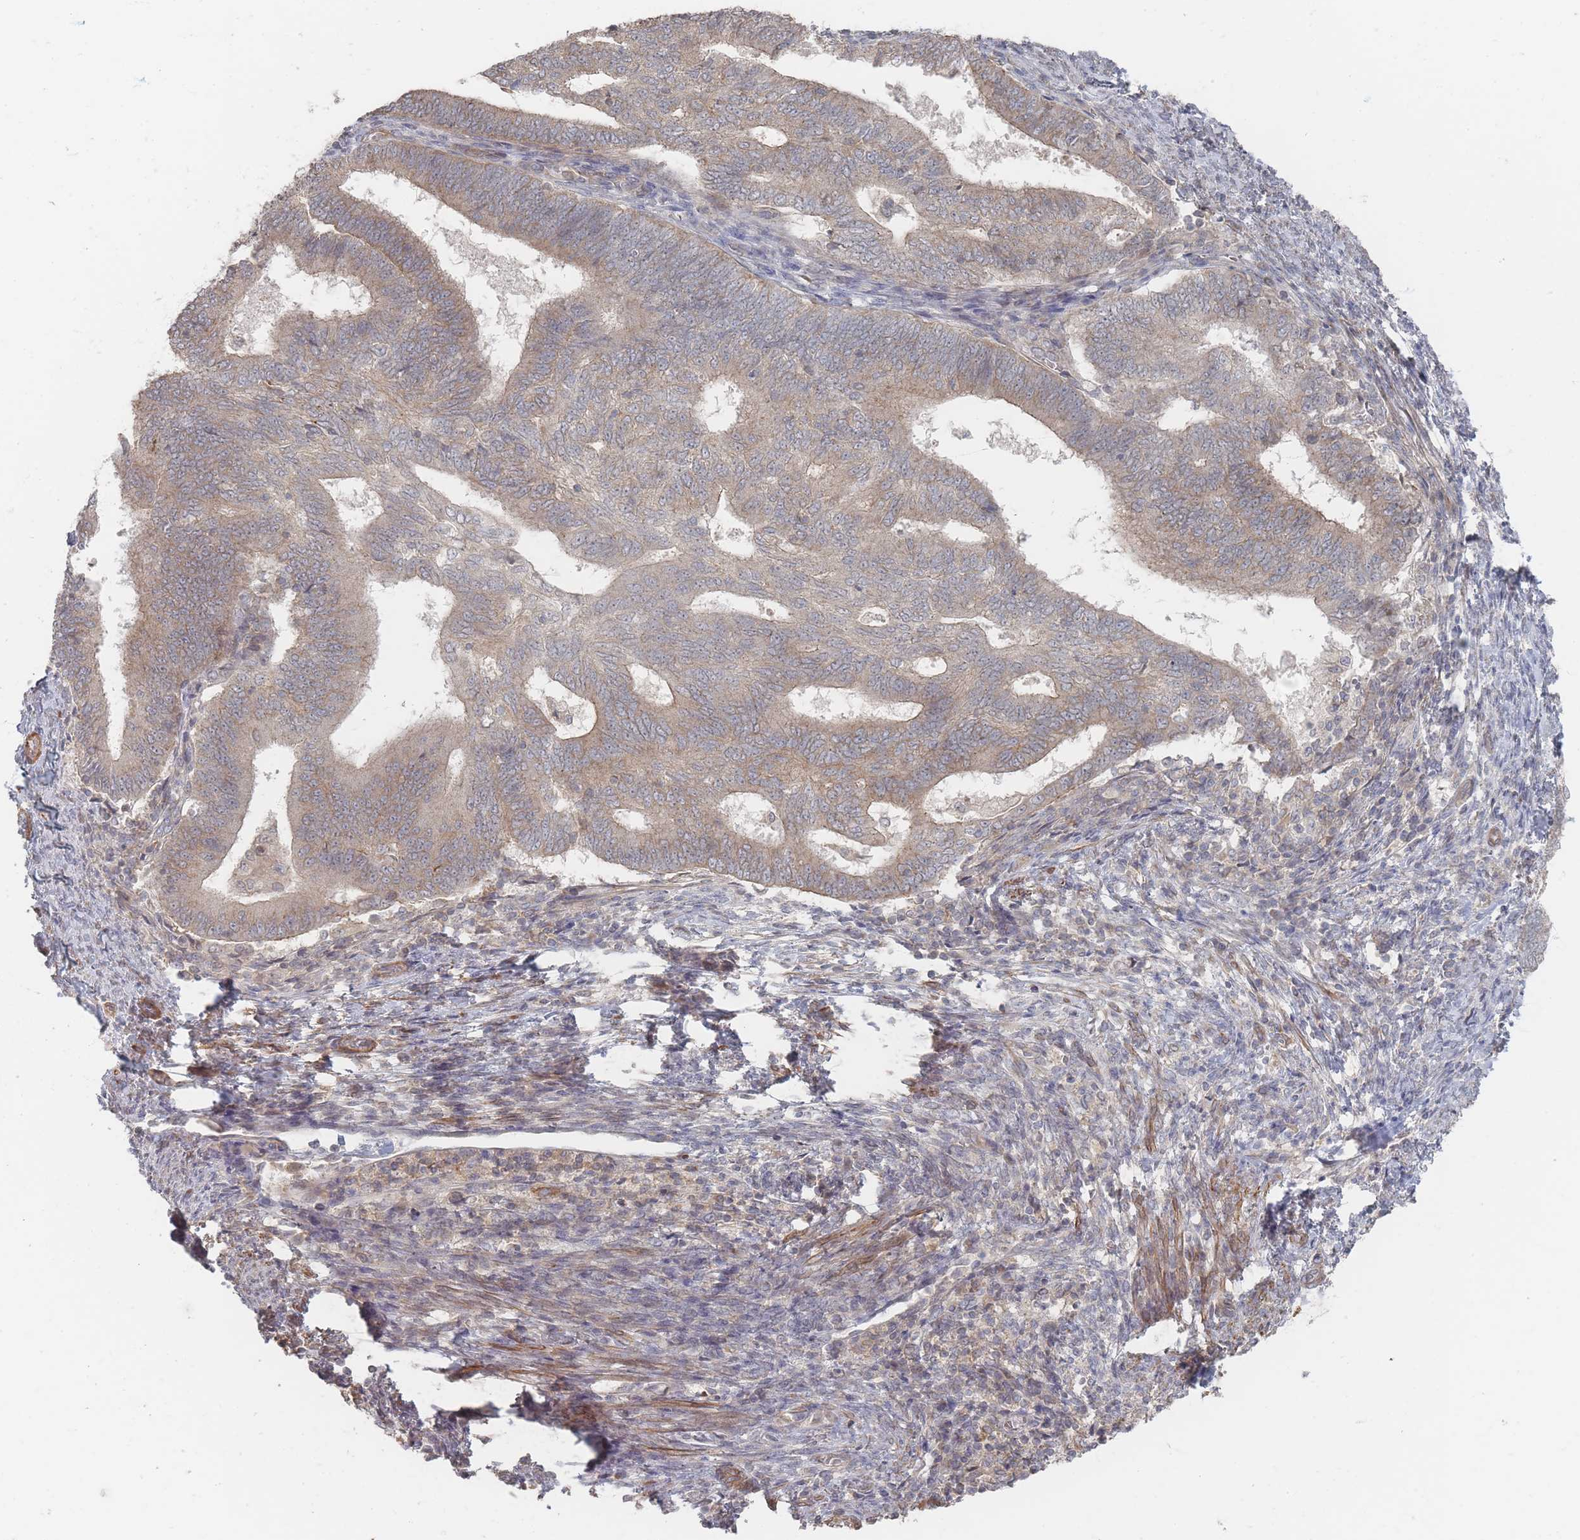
{"staining": {"intensity": "weak", "quantity": ">75%", "location": "cytoplasmic/membranous"}, "tissue": "endometrial cancer", "cell_type": "Tumor cells", "image_type": "cancer", "snomed": [{"axis": "morphology", "description": "Adenocarcinoma, NOS"}, {"axis": "topography", "description": "Endometrium"}], "caption": "Immunohistochemical staining of endometrial cancer (adenocarcinoma) exhibits low levels of weak cytoplasmic/membranous protein staining in about >75% of tumor cells.", "gene": "GLE1", "patient": {"sex": "female", "age": 70}}